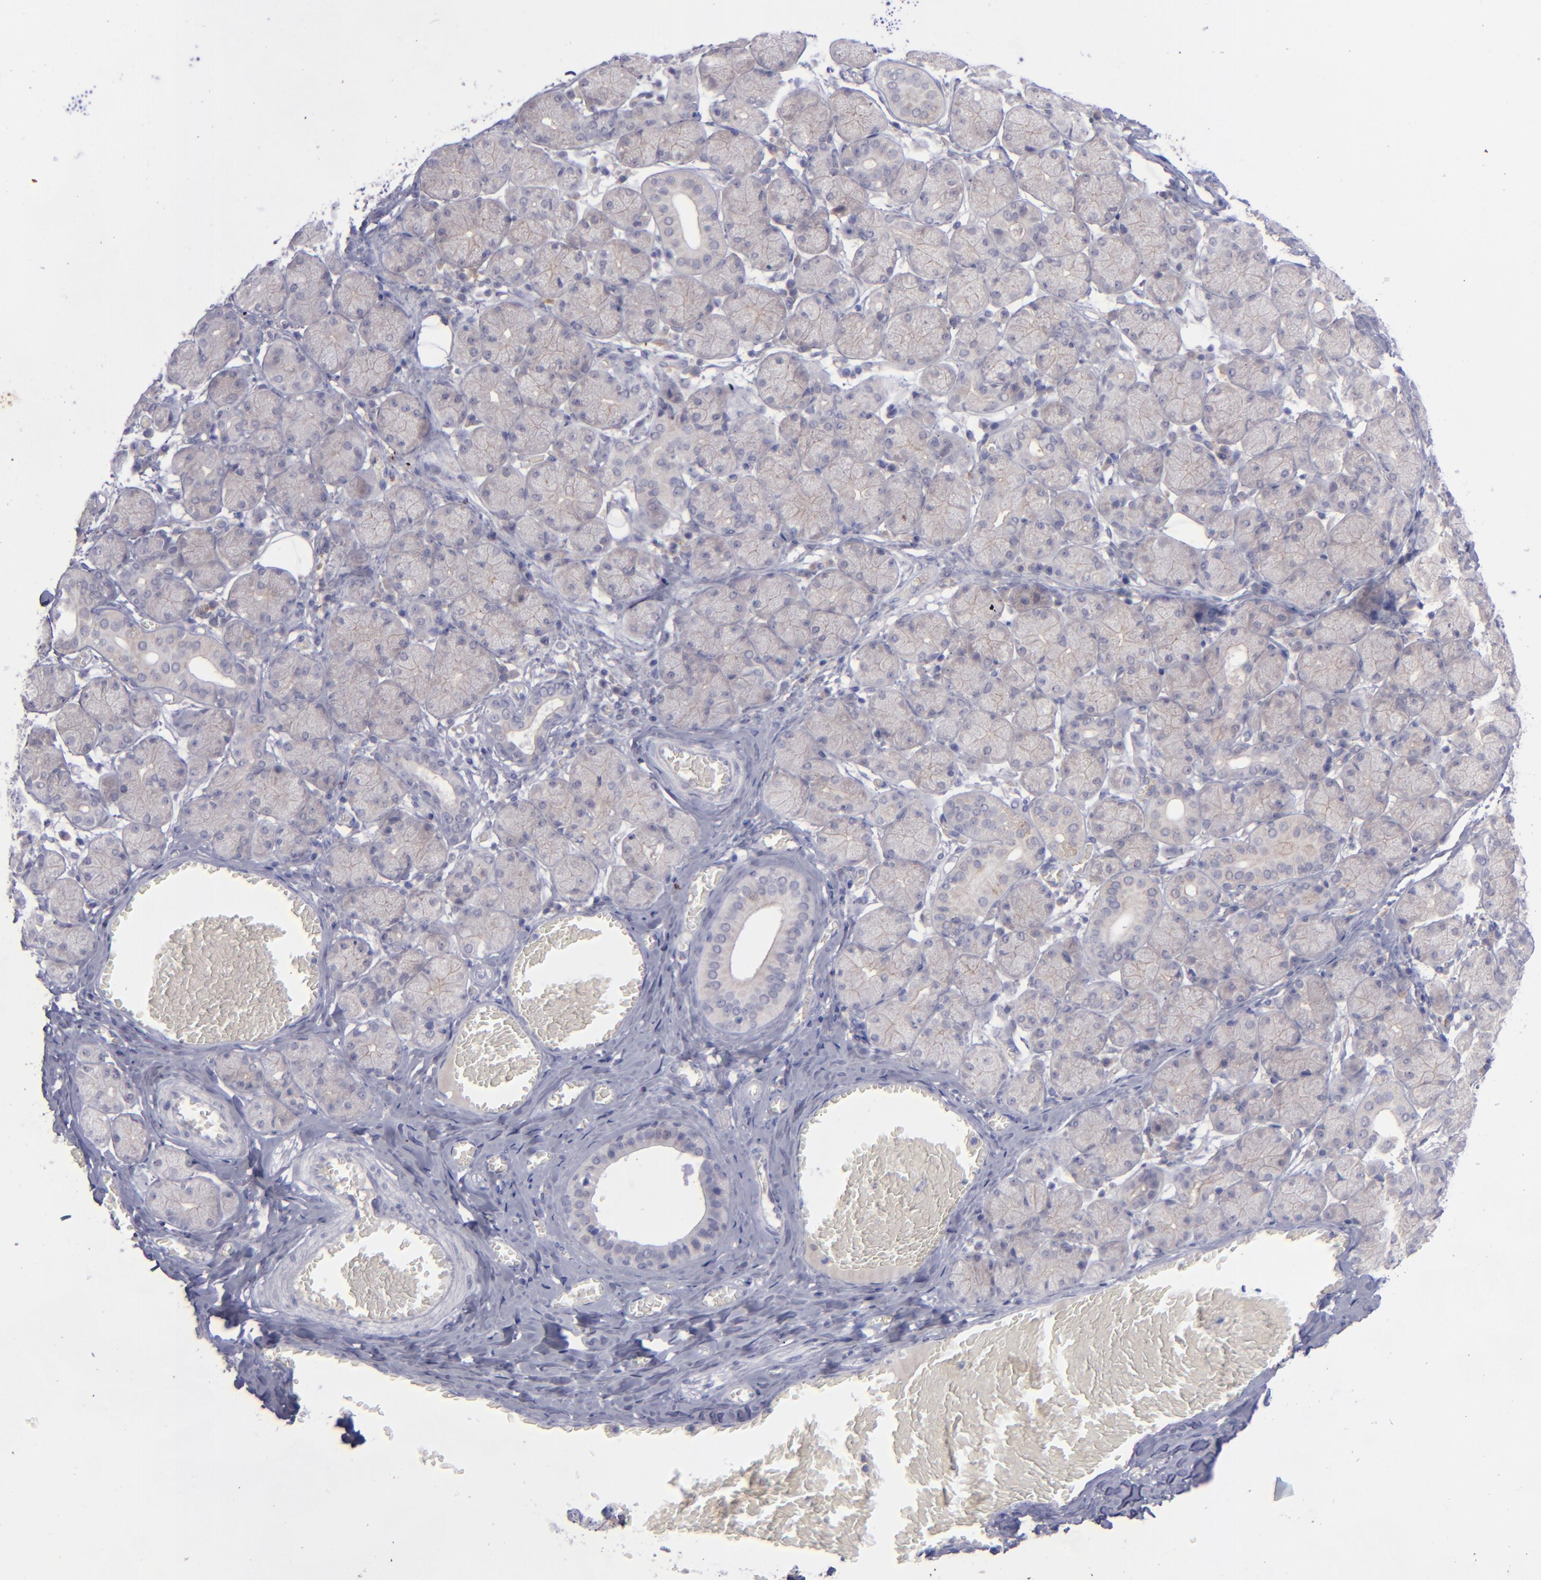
{"staining": {"intensity": "weak", "quantity": "25%-75%", "location": "cytoplasmic/membranous"}, "tissue": "salivary gland", "cell_type": "Glandular cells", "image_type": "normal", "snomed": [{"axis": "morphology", "description": "Normal tissue, NOS"}, {"axis": "topography", "description": "Salivary gland"}], "caption": "Immunohistochemical staining of normal human salivary gland demonstrates weak cytoplasmic/membranous protein expression in about 25%-75% of glandular cells.", "gene": "EVPL", "patient": {"sex": "female", "age": 24}}